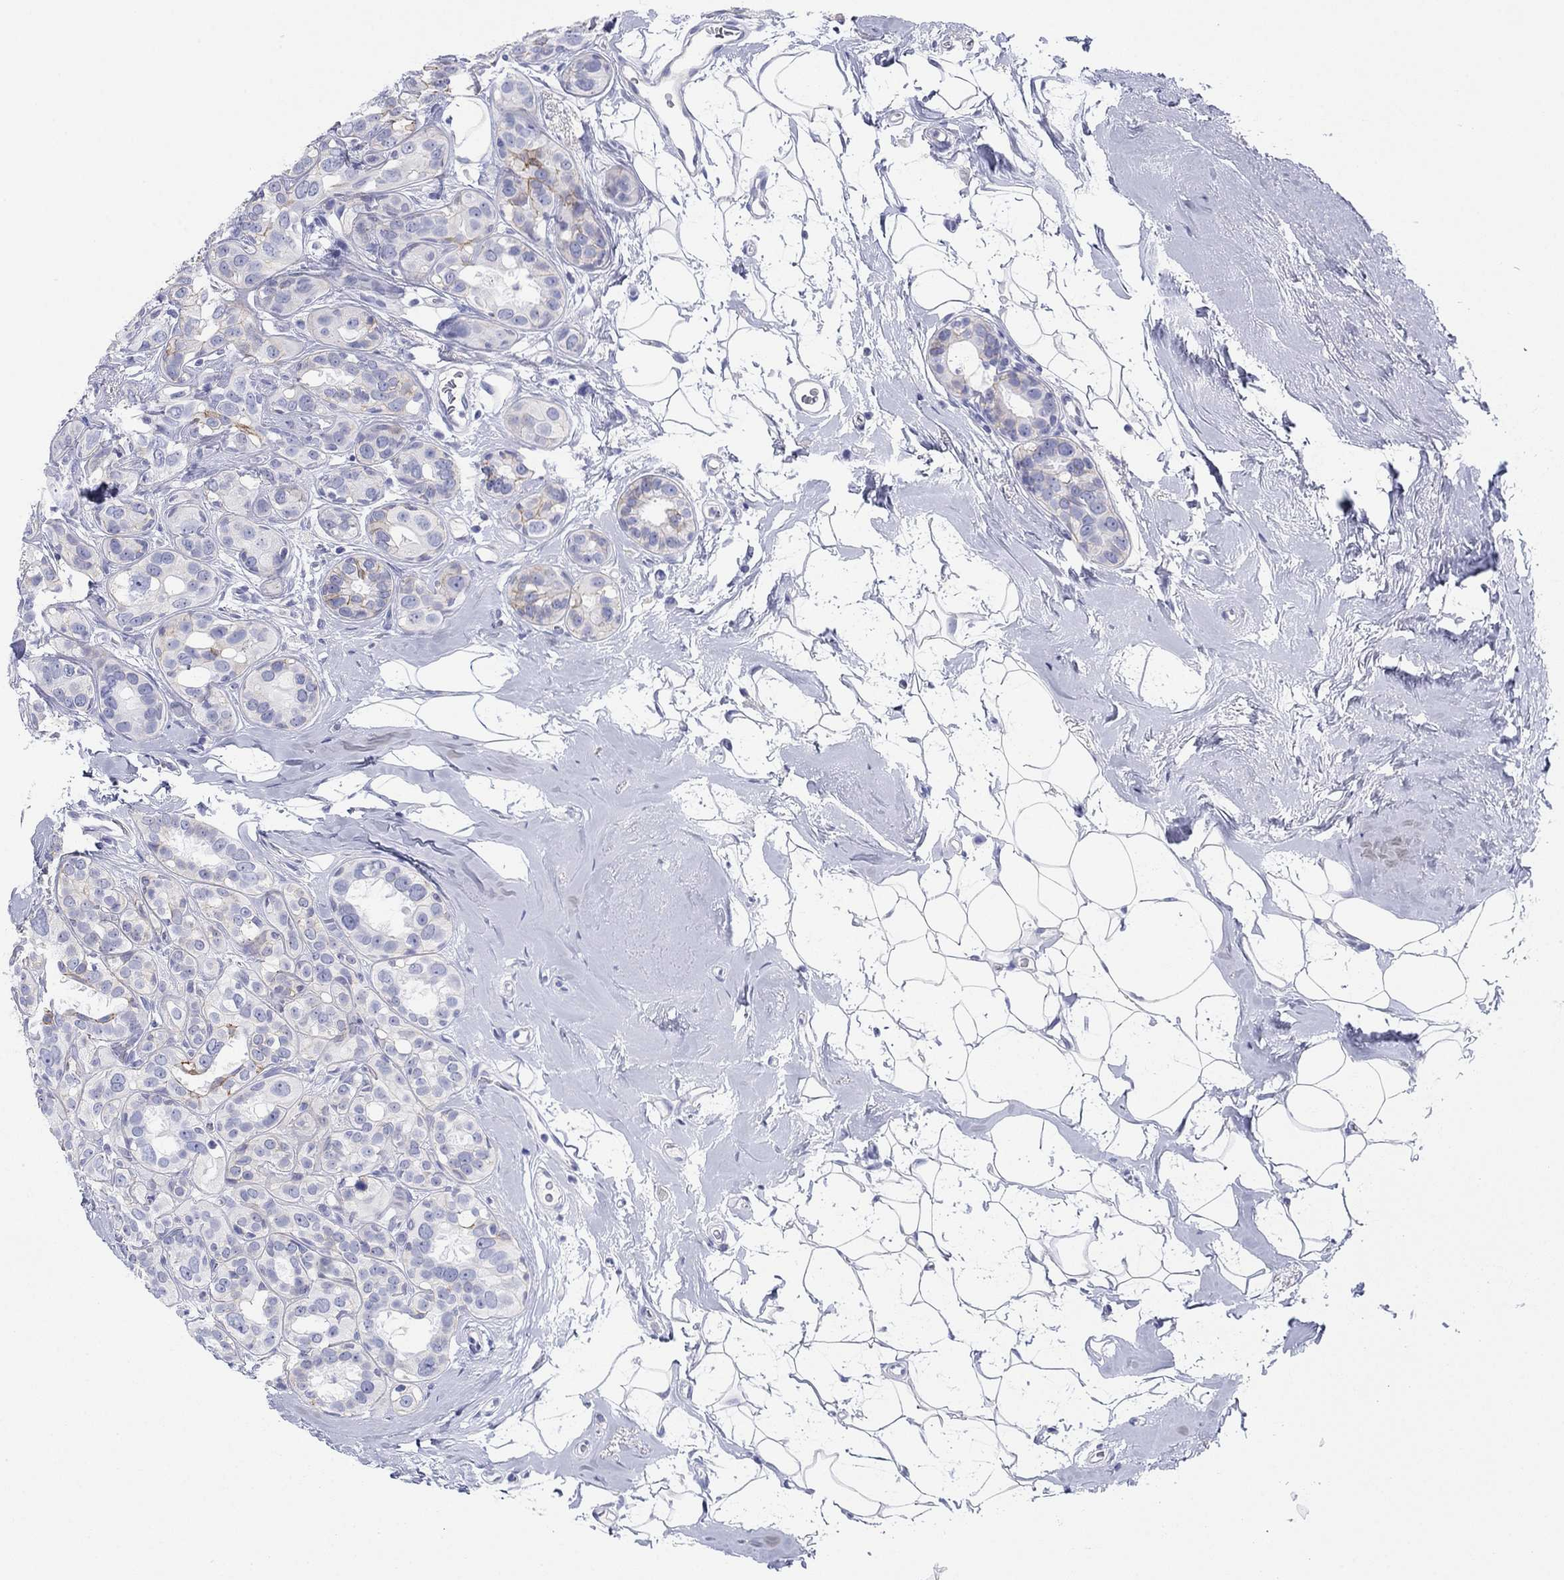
{"staining": {"intensity": "moderate", "quantity": "25%-75%", "location": "cytoplasmic/membranous"}, "tissue": "breast cancer", "cell_type": "Tumor cells", "image_type": "cancer", "snomed": [{"axis": "morphology", "description": "Duct carcinoma"}, {"axis": "topography", "description": "Breast"}], "caption": "Intraductal carcinoma (breast) was stained to show a protein in brown. There is medium levels of moderate cytoplasmic/membranous staining in approximately 25%-75% of tumor cells. (brown staining indicates protein expression, while blue staining denotes nuclei).", "gene": "ATP1B1", "patient": {"sex": "female", "age": 55}}